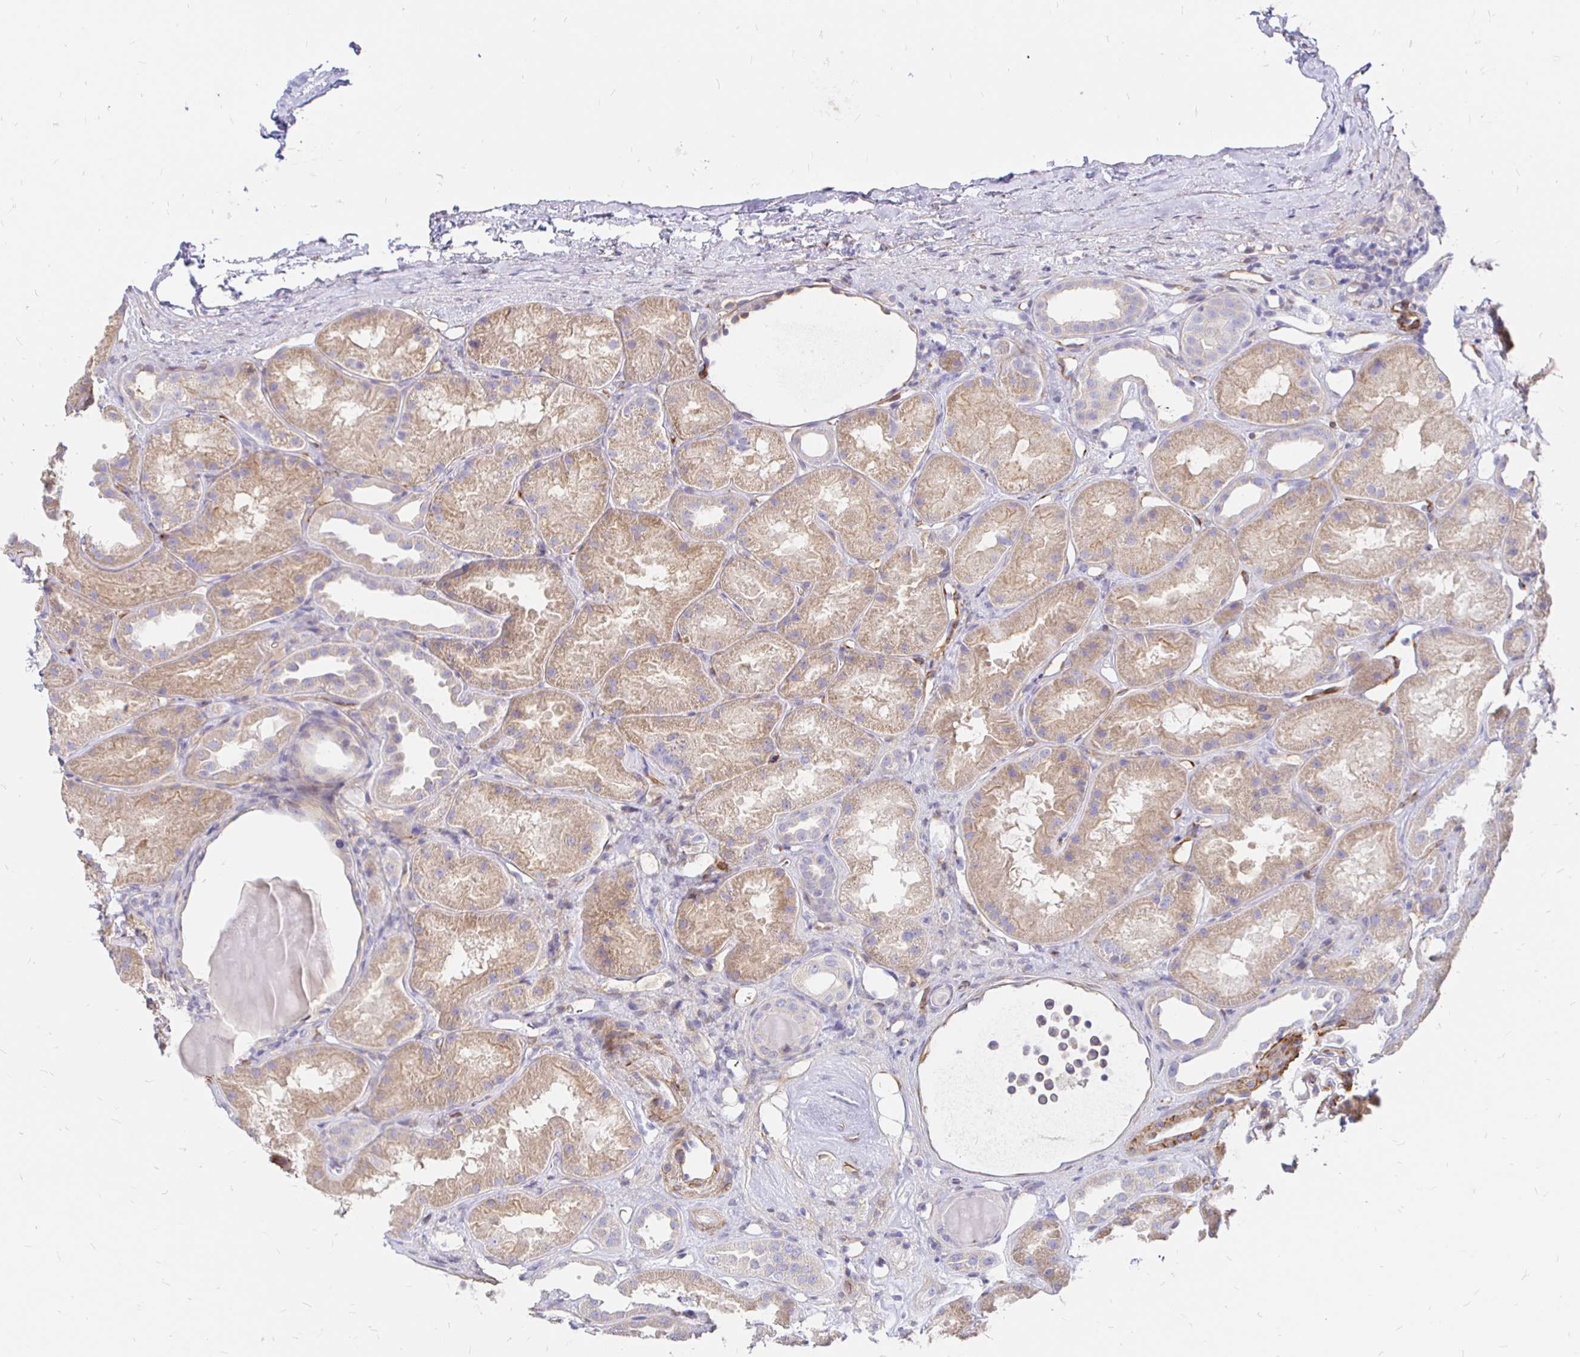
{"staining": {"intensity": "moderate", "quantity": "<25%", "location": "cytoplasmic/membranous"}, "tissue": "kidney", "cell_type": "Cells in glomeruli", "image_type": "normal", "snomed": [{"axis": "morphology", "description": "Normal tissue, NOS"}, {"axis": "topography", "description": "Kidney"}], "caption": "Immunohistochemical staining of benign human kidney displays <25% levels of moderate cytoplasmic/membranous protein positivity in about <25% of cells in glomeruli. The staining was performed using DAB, with brown indicating positive protein expression. Nuclei are stained blue with hematoxylin.", "gene": "PALM2AKAP2", "patient": {"sex": "male", "age": 61}}